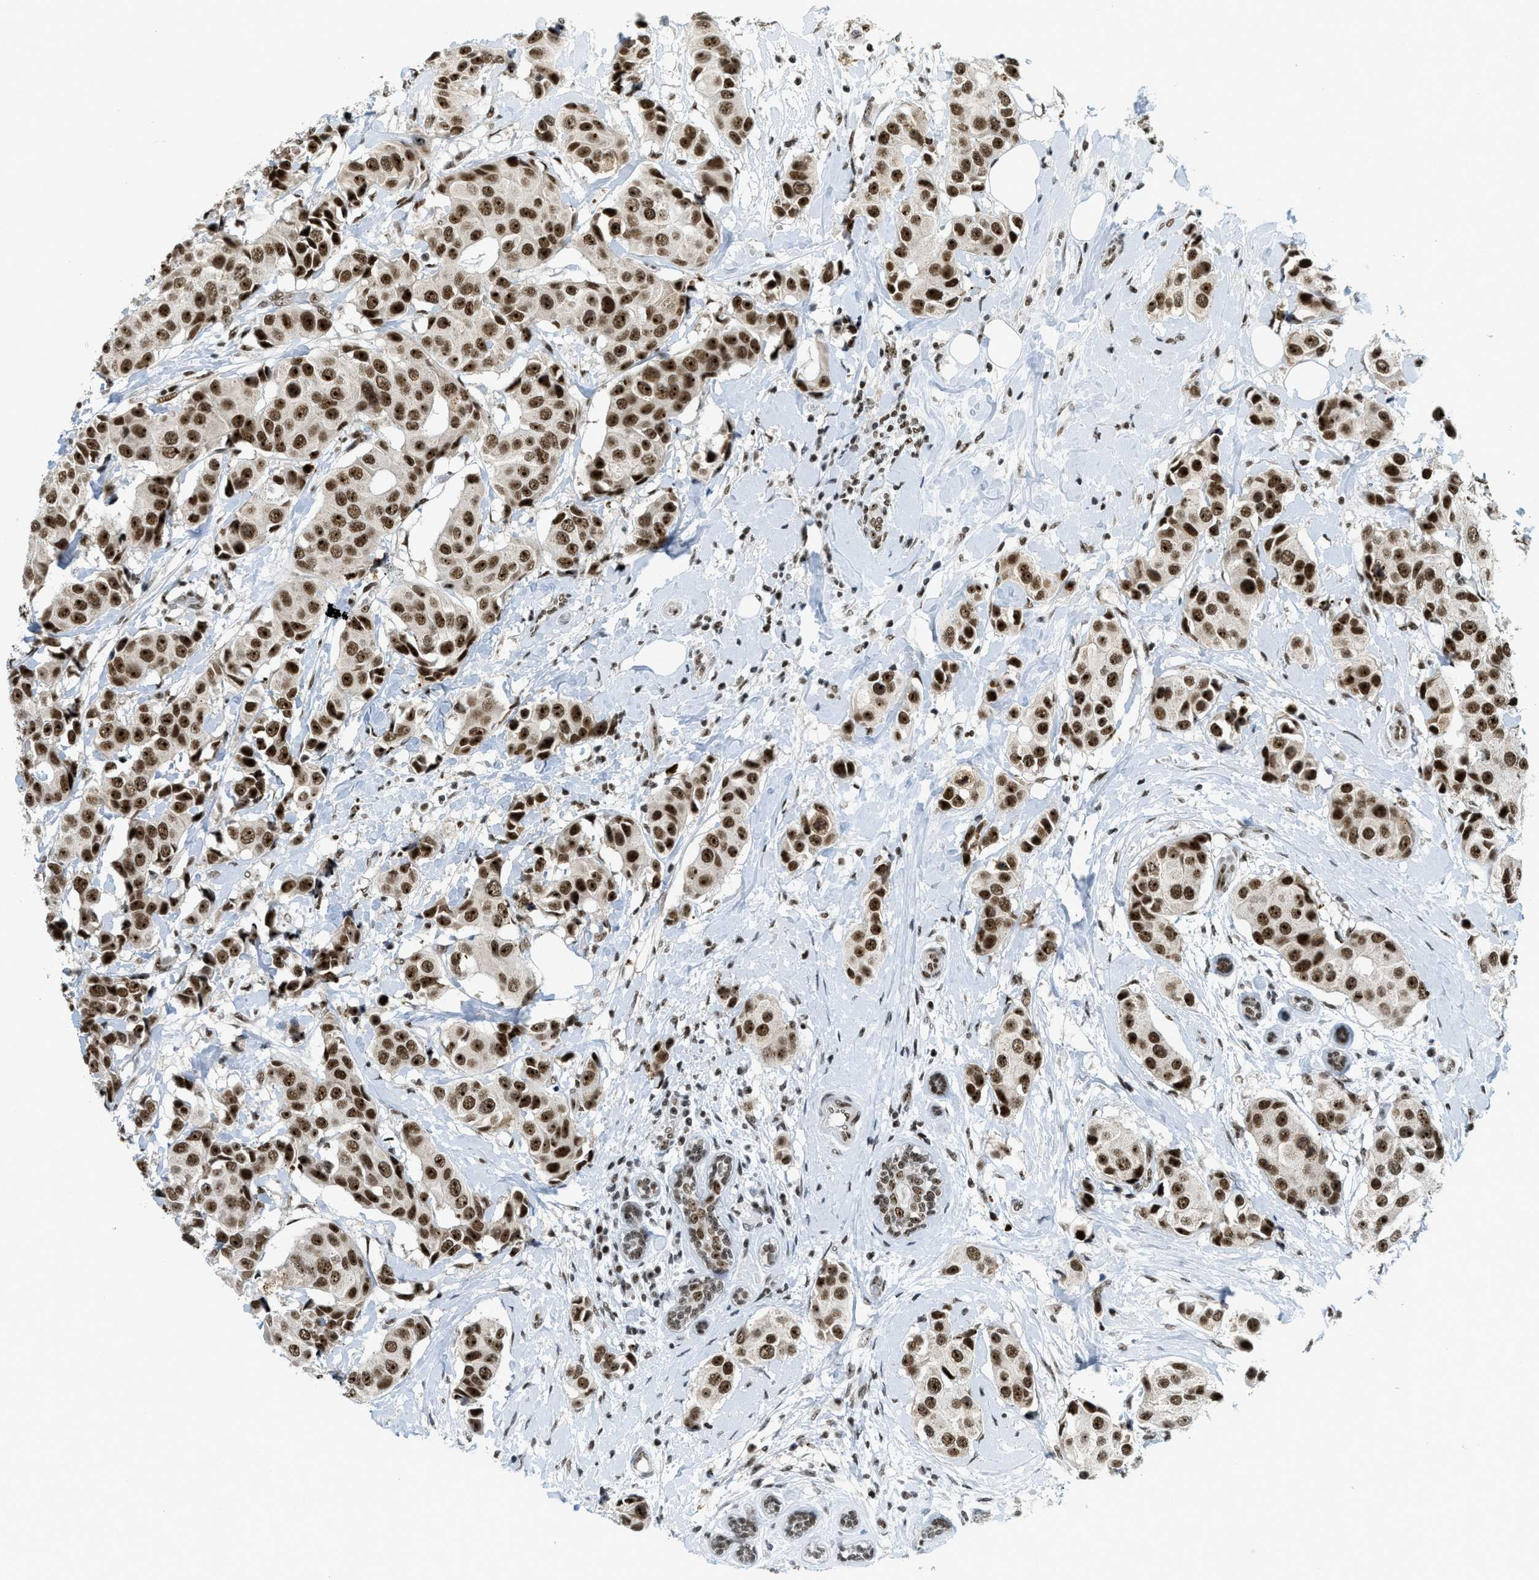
{"staining": {"intensity": "strong", "quantity": ">75%", "location": "nuclear"}, "tissue": "breast cancer", "cell_type": "Tumor cells", "image_type": "cancer", "snomed": [{"axis": "morphology", "description": "Normal tissue, NOS"}, {"axis": "morphology", "description": "Duct carcinoma"}, {"axis": "topography", "description": "Breast"}], "caption": "Brown immunohistochemical staining in human breast cancer (intraductal carcinoma) demonstrates strong nuclear staining in about >75% of tumor cells.", "gene": "URB1", "patient": {"sex": "female", "age": 39}}